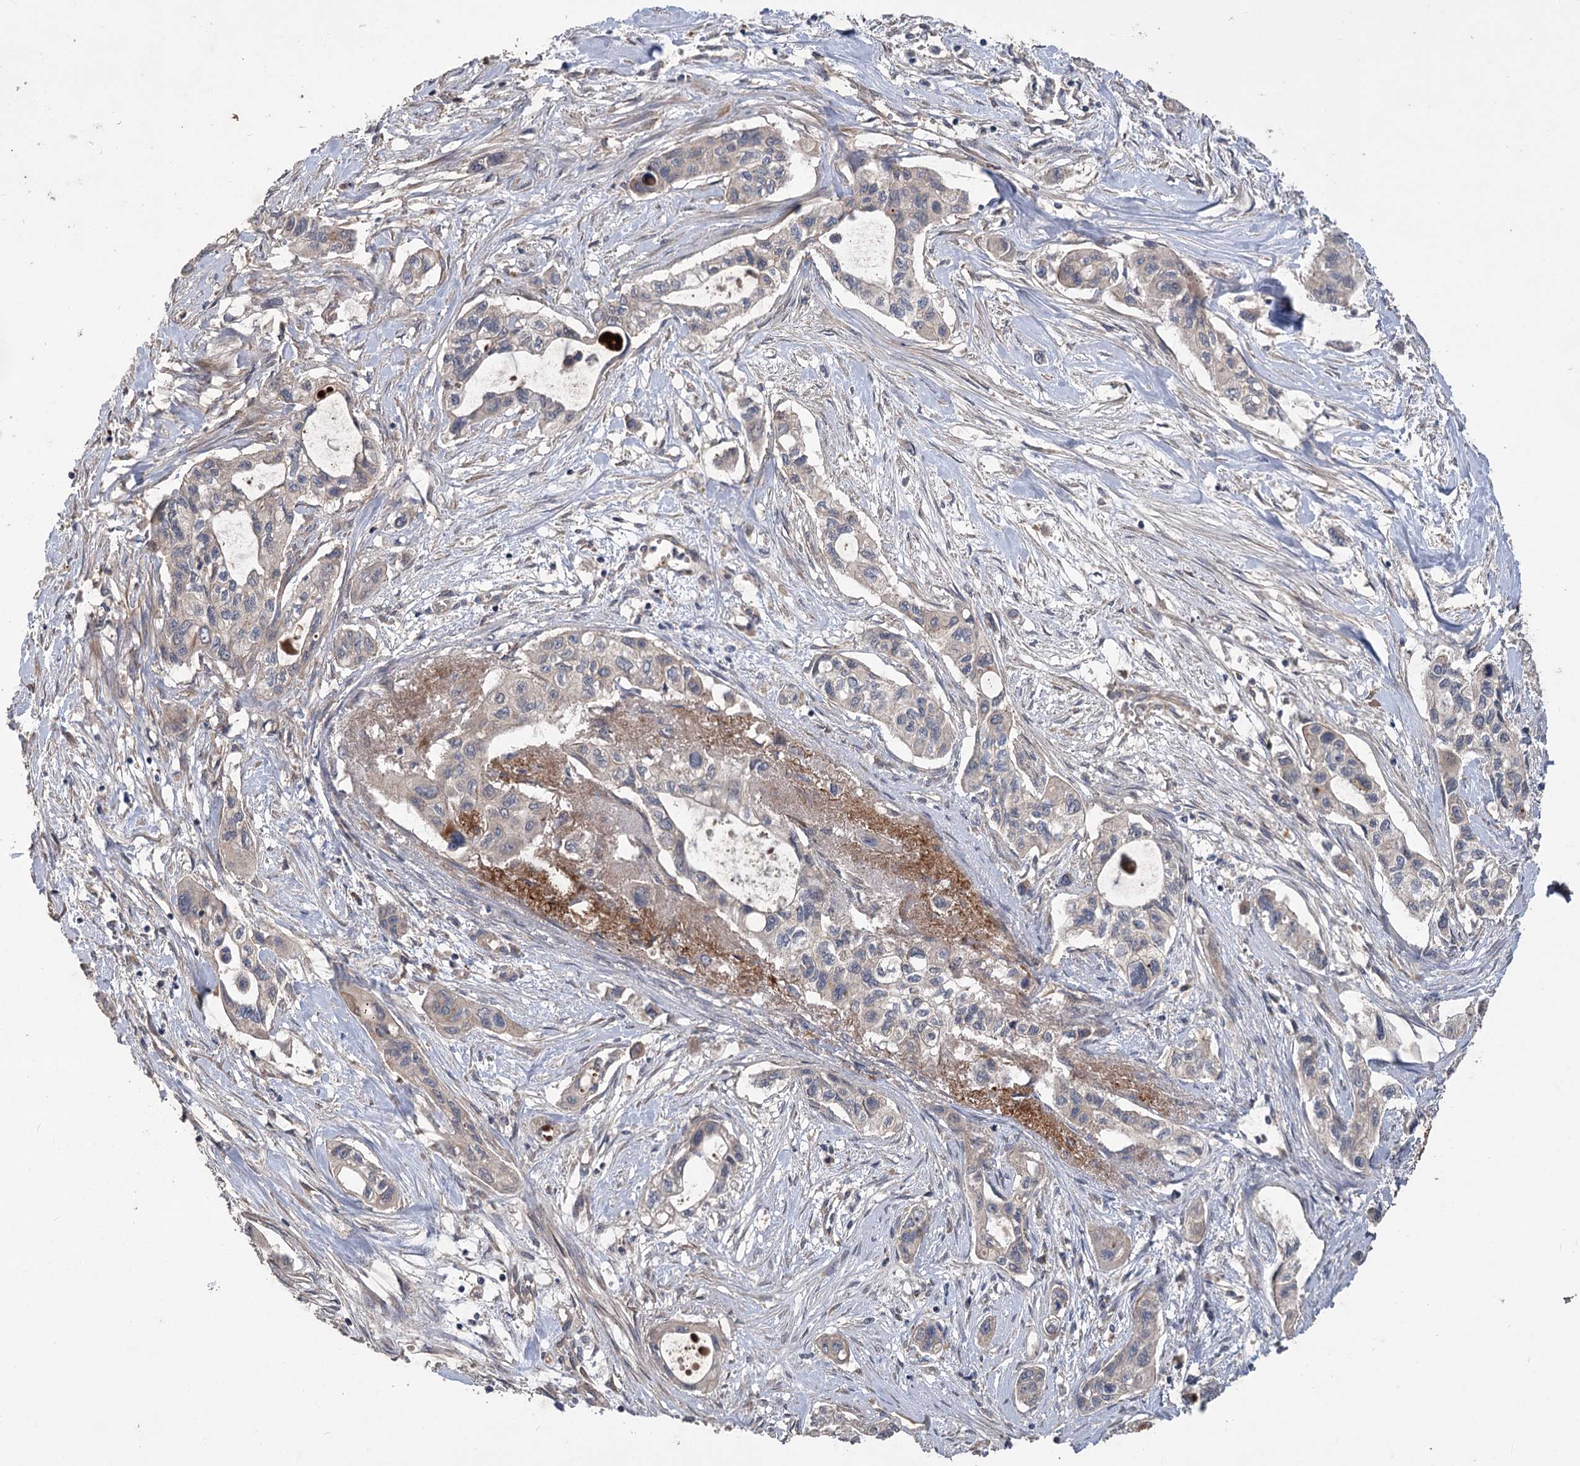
{"staining": {"intensity": "weak", "quantity": "<25%", "location": "cytoplasmic/membranous"}, "tissue": "pancreatic cancer", "cell_type": "Tumor cells", "image_type": "cancer", "snomed": [{"axis": "morphology", "description": "Adenocarcinoma, NOS"}, {"axis": "topography", "description": "Pancreas"}], "caption": "Protein analysis of adenocarcinoma (pancreatic) shows no significant positivity in tumor cells.", "gene": "RIN2", "patient": {"sex": "male", "age": 75}}